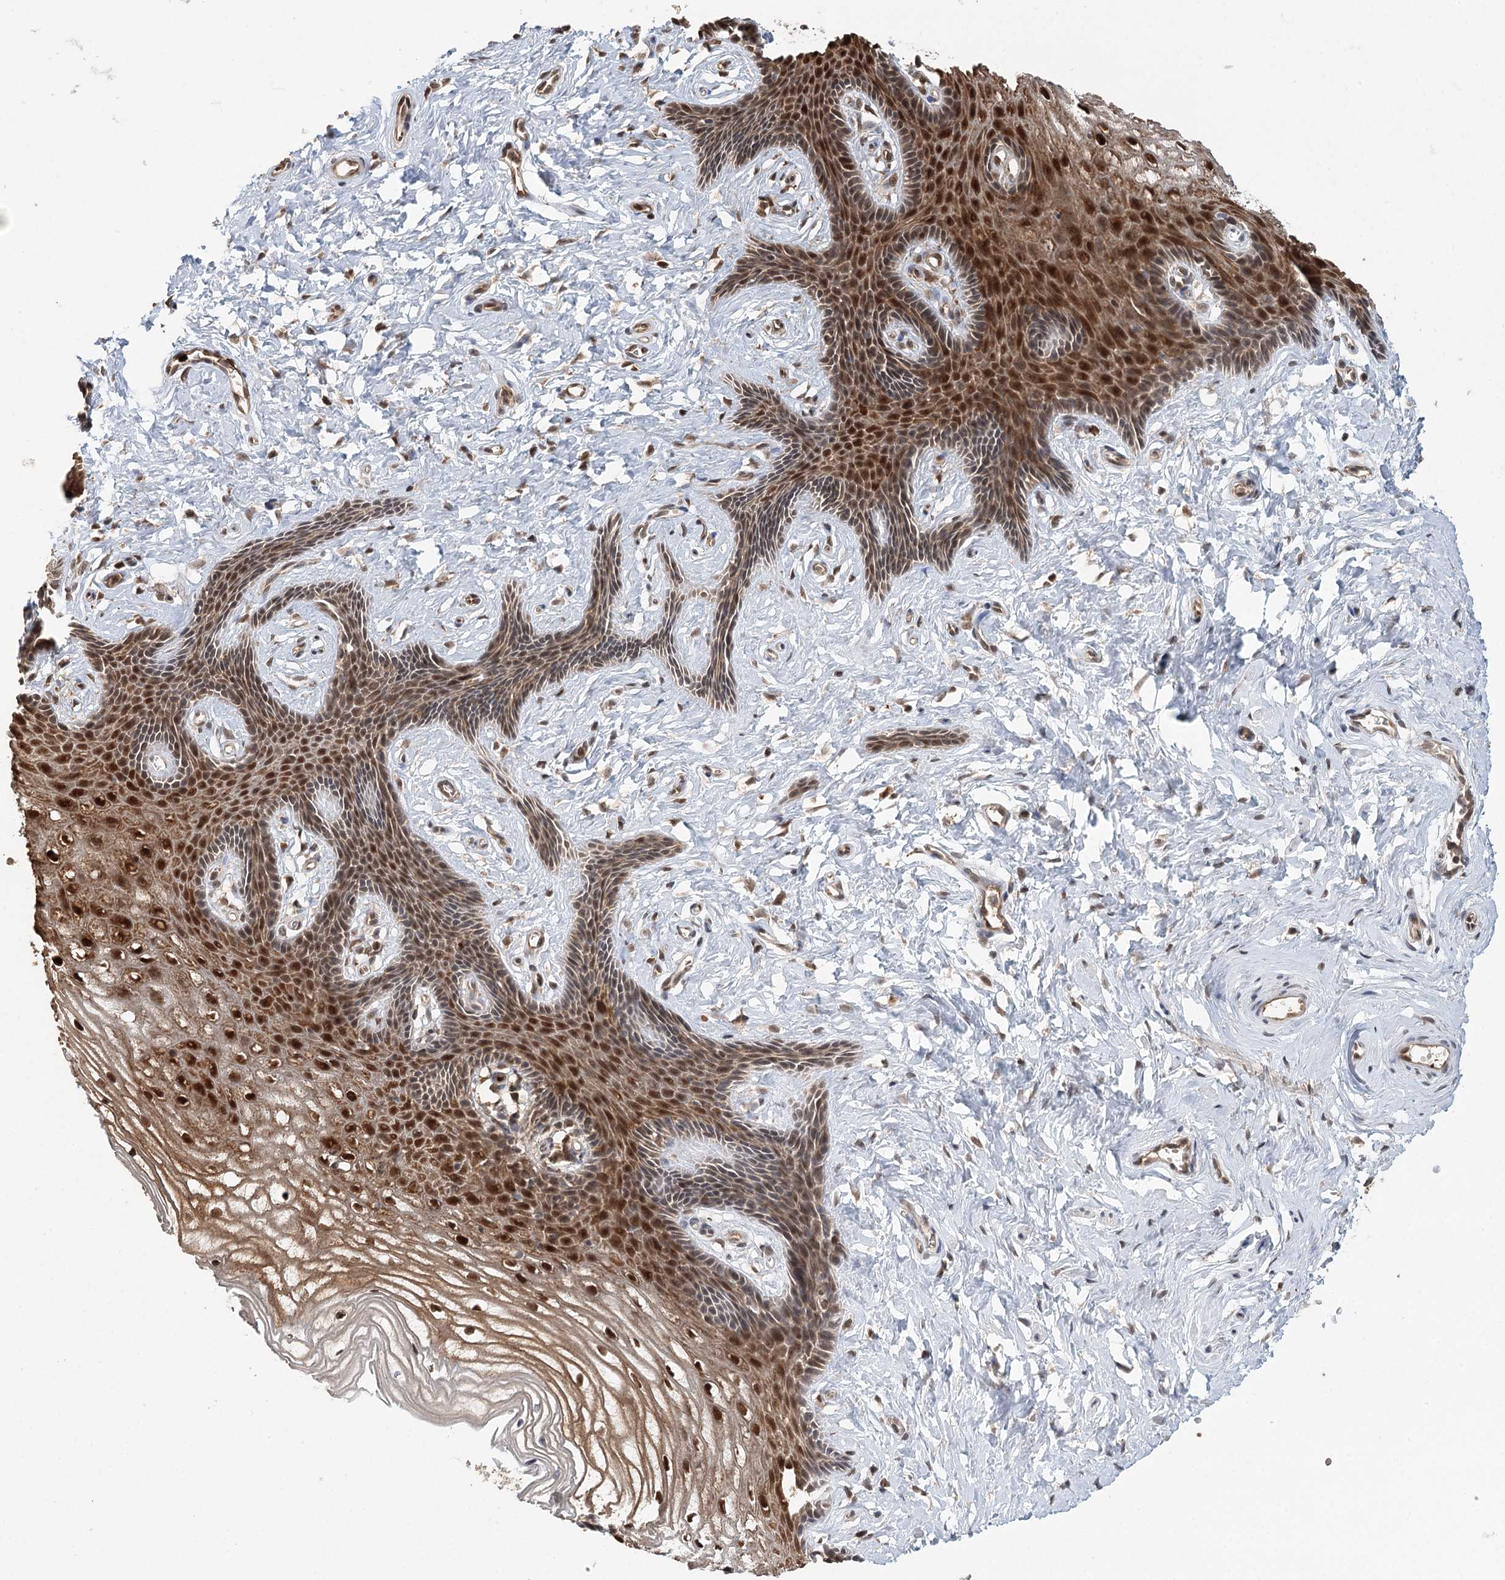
{"staining": {"intensity": "strong", "quantity": ">75%", "location": "cytoplasmic/membranous,nuclear"}, "tissue": "vagina", "cell_type": "Squamous epithelial cells", "image_type": "normal", "snomed": [{"axis": "morphology", "description": "Normal tissue, NOS"}, {"axis": "topography", "description": "Vagina"}, {"axis": "topography", "description": "Cervix"}], "caption": "This histopathology image demonstrates immunohistochemistry (IHC) staining of normal human vagina, with high strong cytoplasmic/membranous,nuclear staining in about >75% of squamous epithelial cells.", "gene": "N6AMT1", "patient": {"sex": "female", "age": 40}}